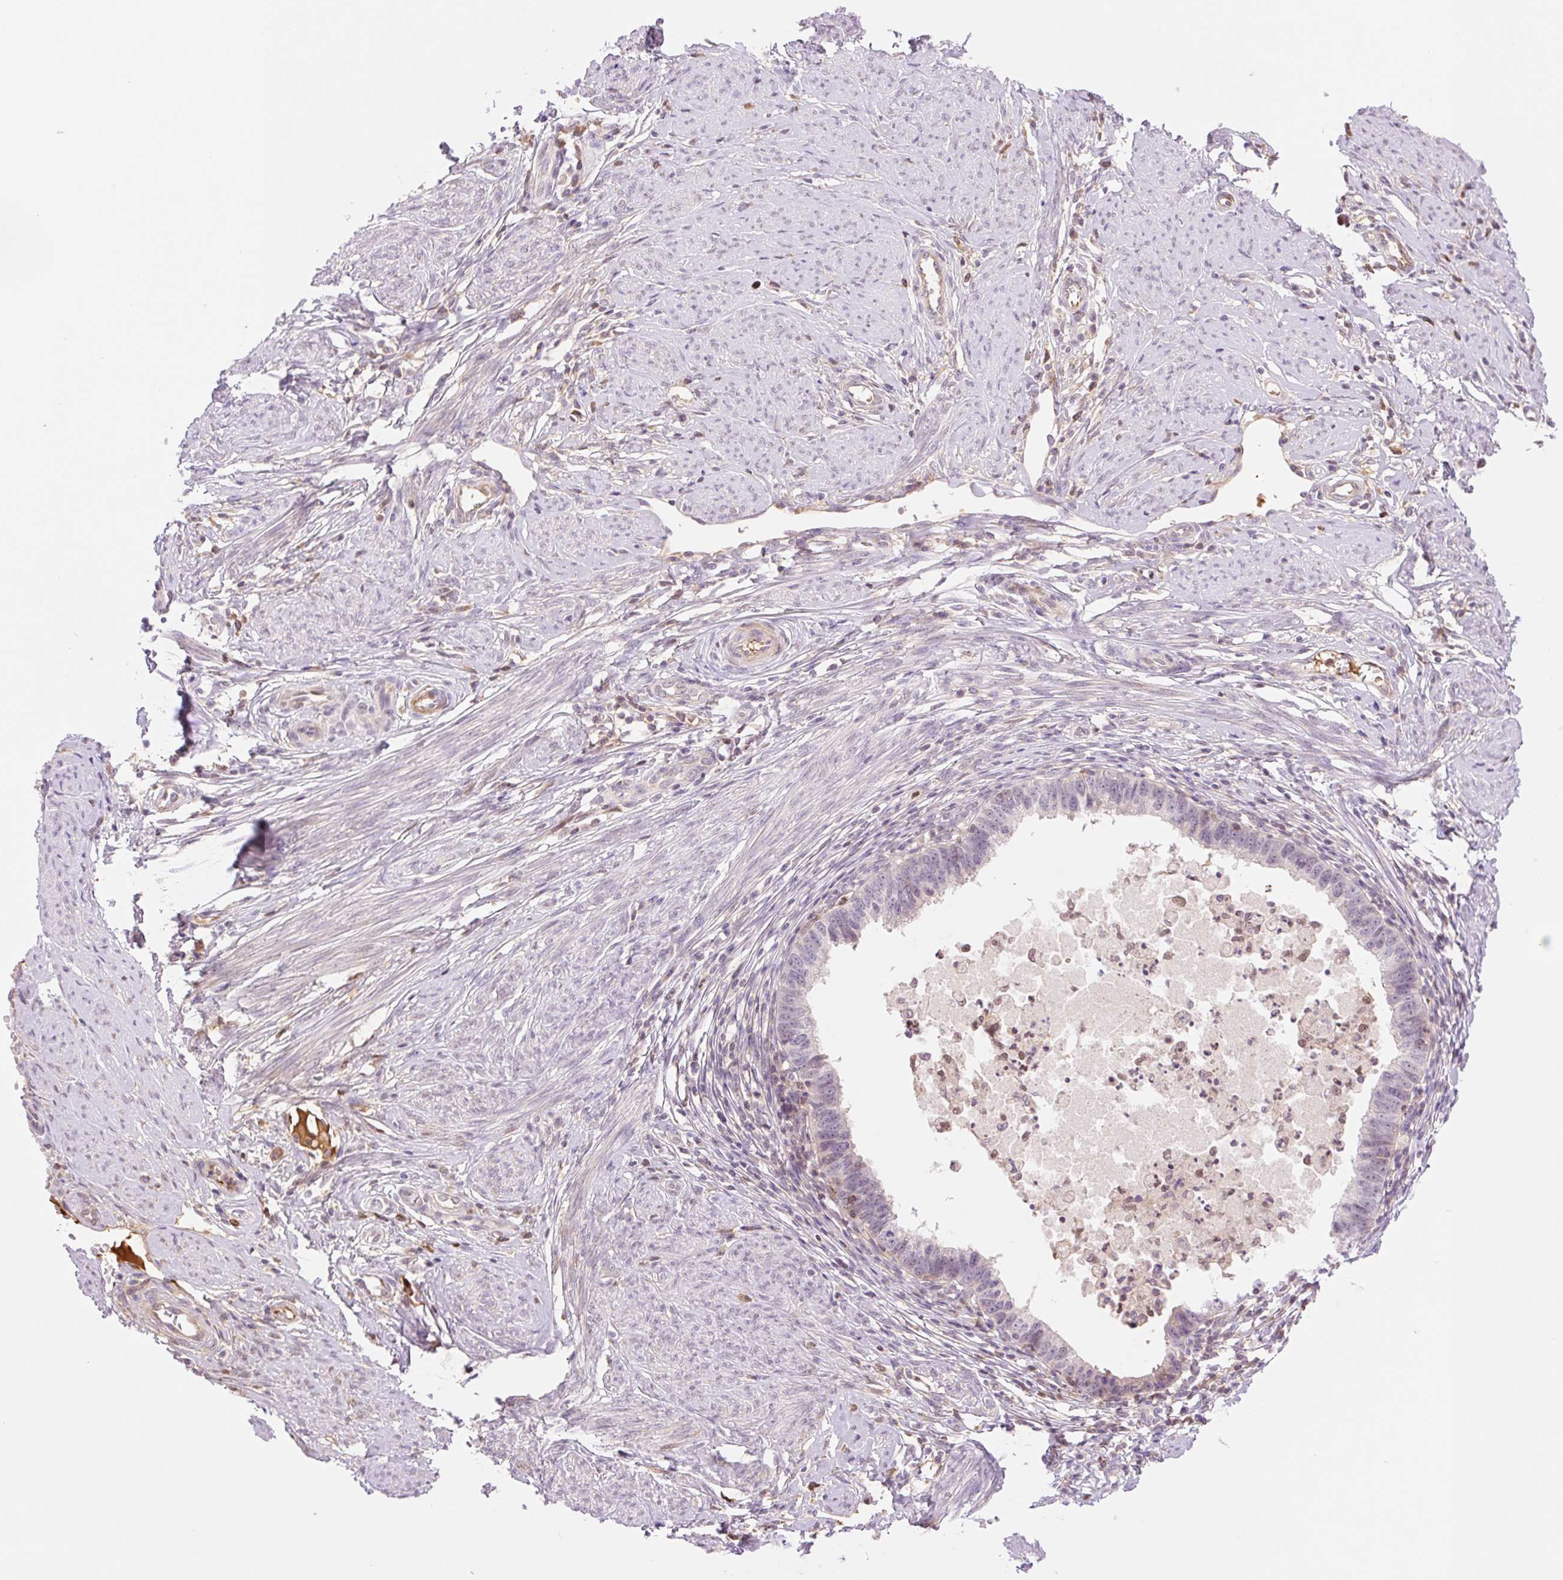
{"staining": {"intensity": "weak", "quantity": "<25%", "location": "nuclear"}, "tissue": "cervical cancer", "cell_type": "Tumor cells", "image_type": "cancer", "snomed": [{"axis": "morphology", "description": "Adenocarcinoma, NOS"}, {"axis": "topography", "description": "Cervix"}], "caption": "Tumor cells are negative for protein expression in human cervical adenocarcinoma. The staining was performed using DAB (3,3'-diaminobenzidine) to visualize the protein expression in brown, while the nuclei were stained in blue with hematoxylin (Magnification: 20x).", "gene": "HEBP1", "patient": {"sex": "female", "age": 36}}